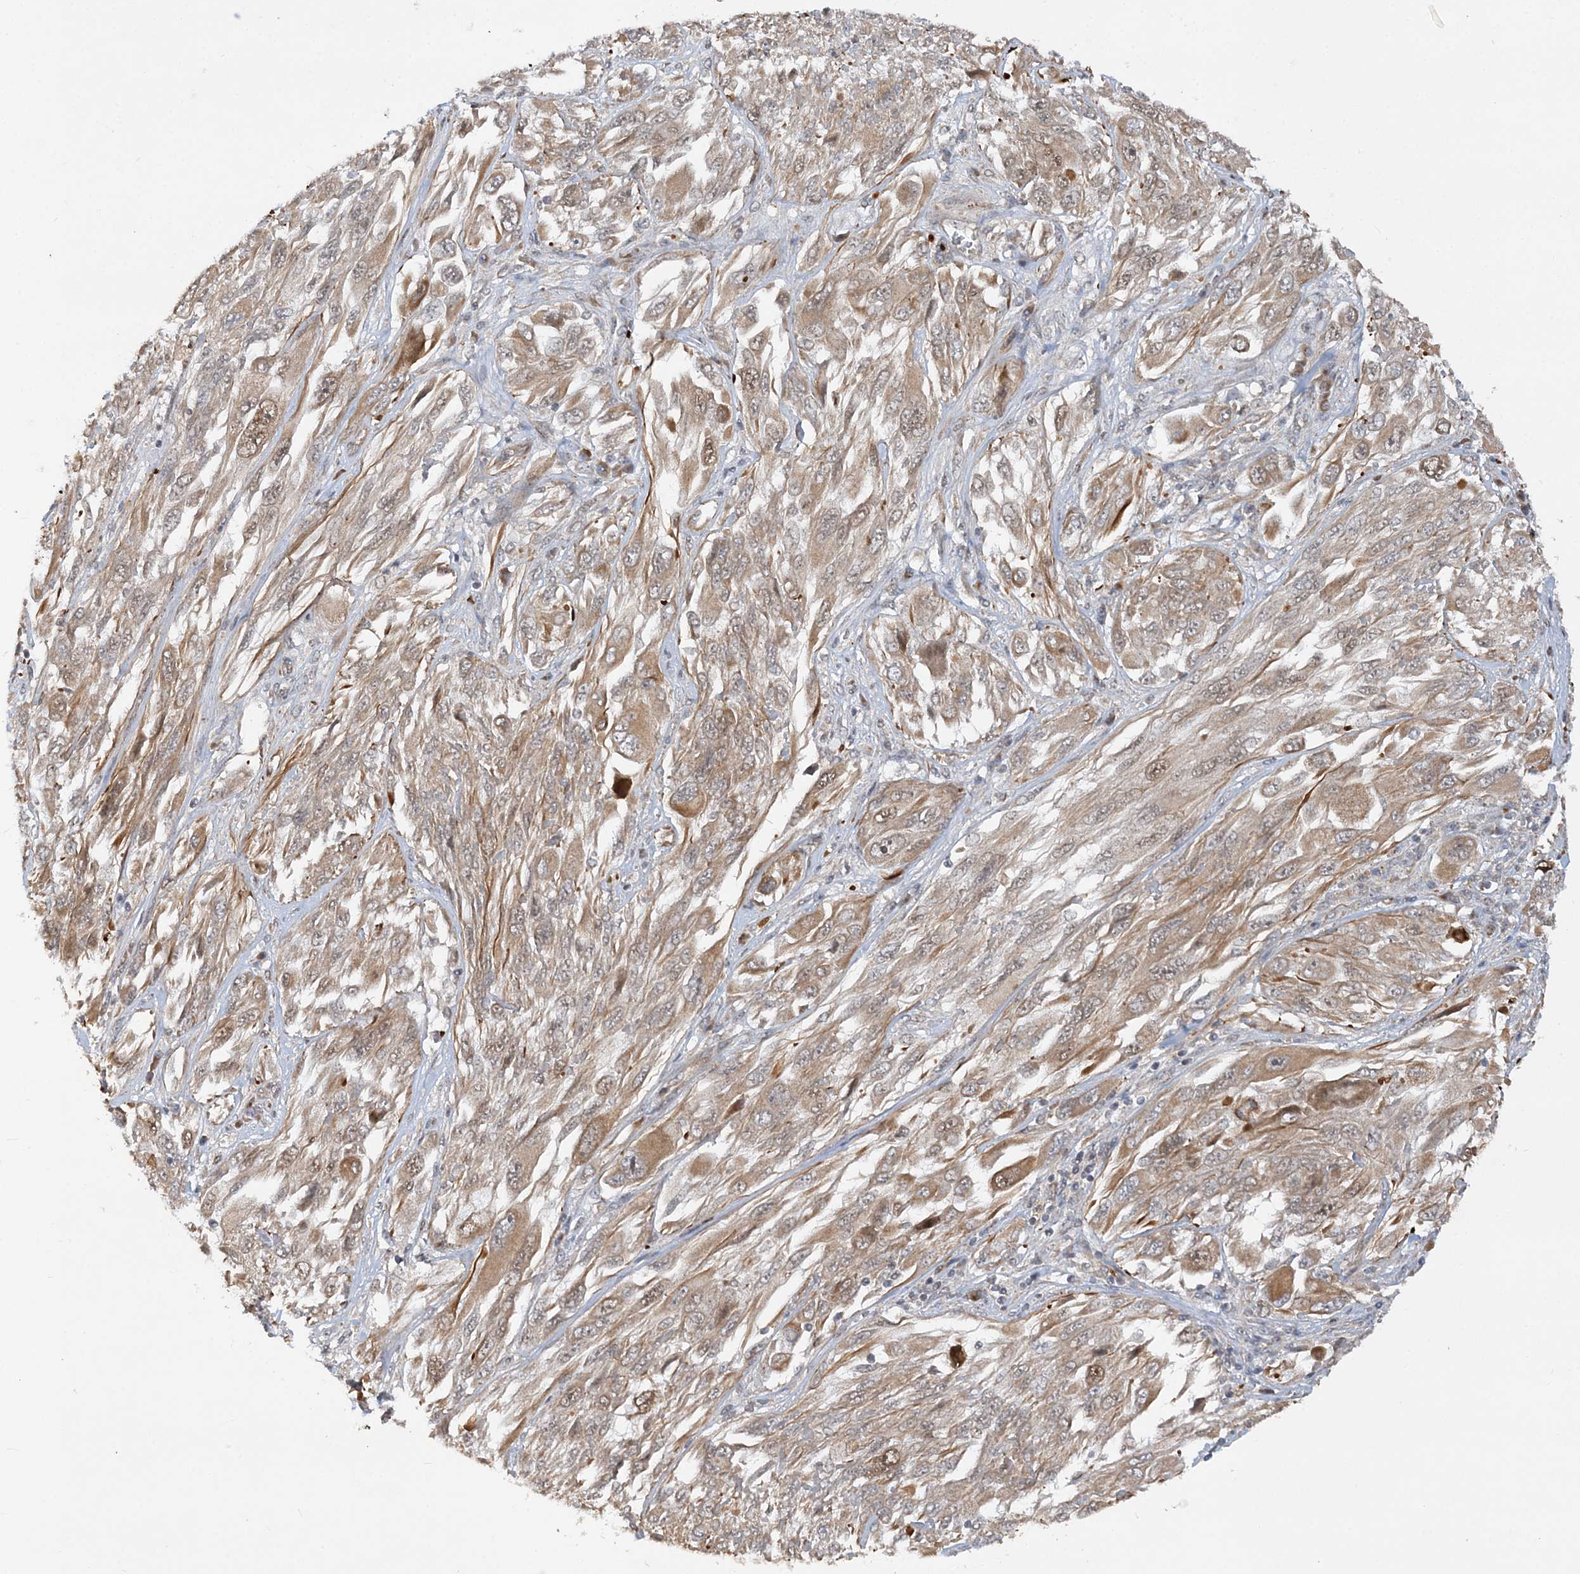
{"staining": {"intensity": "moderate", "quantity": ">75%", "location": "cytoplasmic/membranous,nuclear"}, "tissue": "melanoma", "cell_type": "Tumor cells", "image_type": "cancer", "snomed": [{"axis": "morphology", "description": "Malignant melanoma, NOS"}, {"axis": "topography", "description": "Skin"}], "caption": "A photomicrograph of melanoma stained for a protein reveals moderate cytoplasmic/membranous and nuclear brown staining in tumor cells. (brown staining indicates protein expression, while blue staining denotes nuclei).", "gene": "MXI1", "patient": {"sex": "female", "age": 91}}